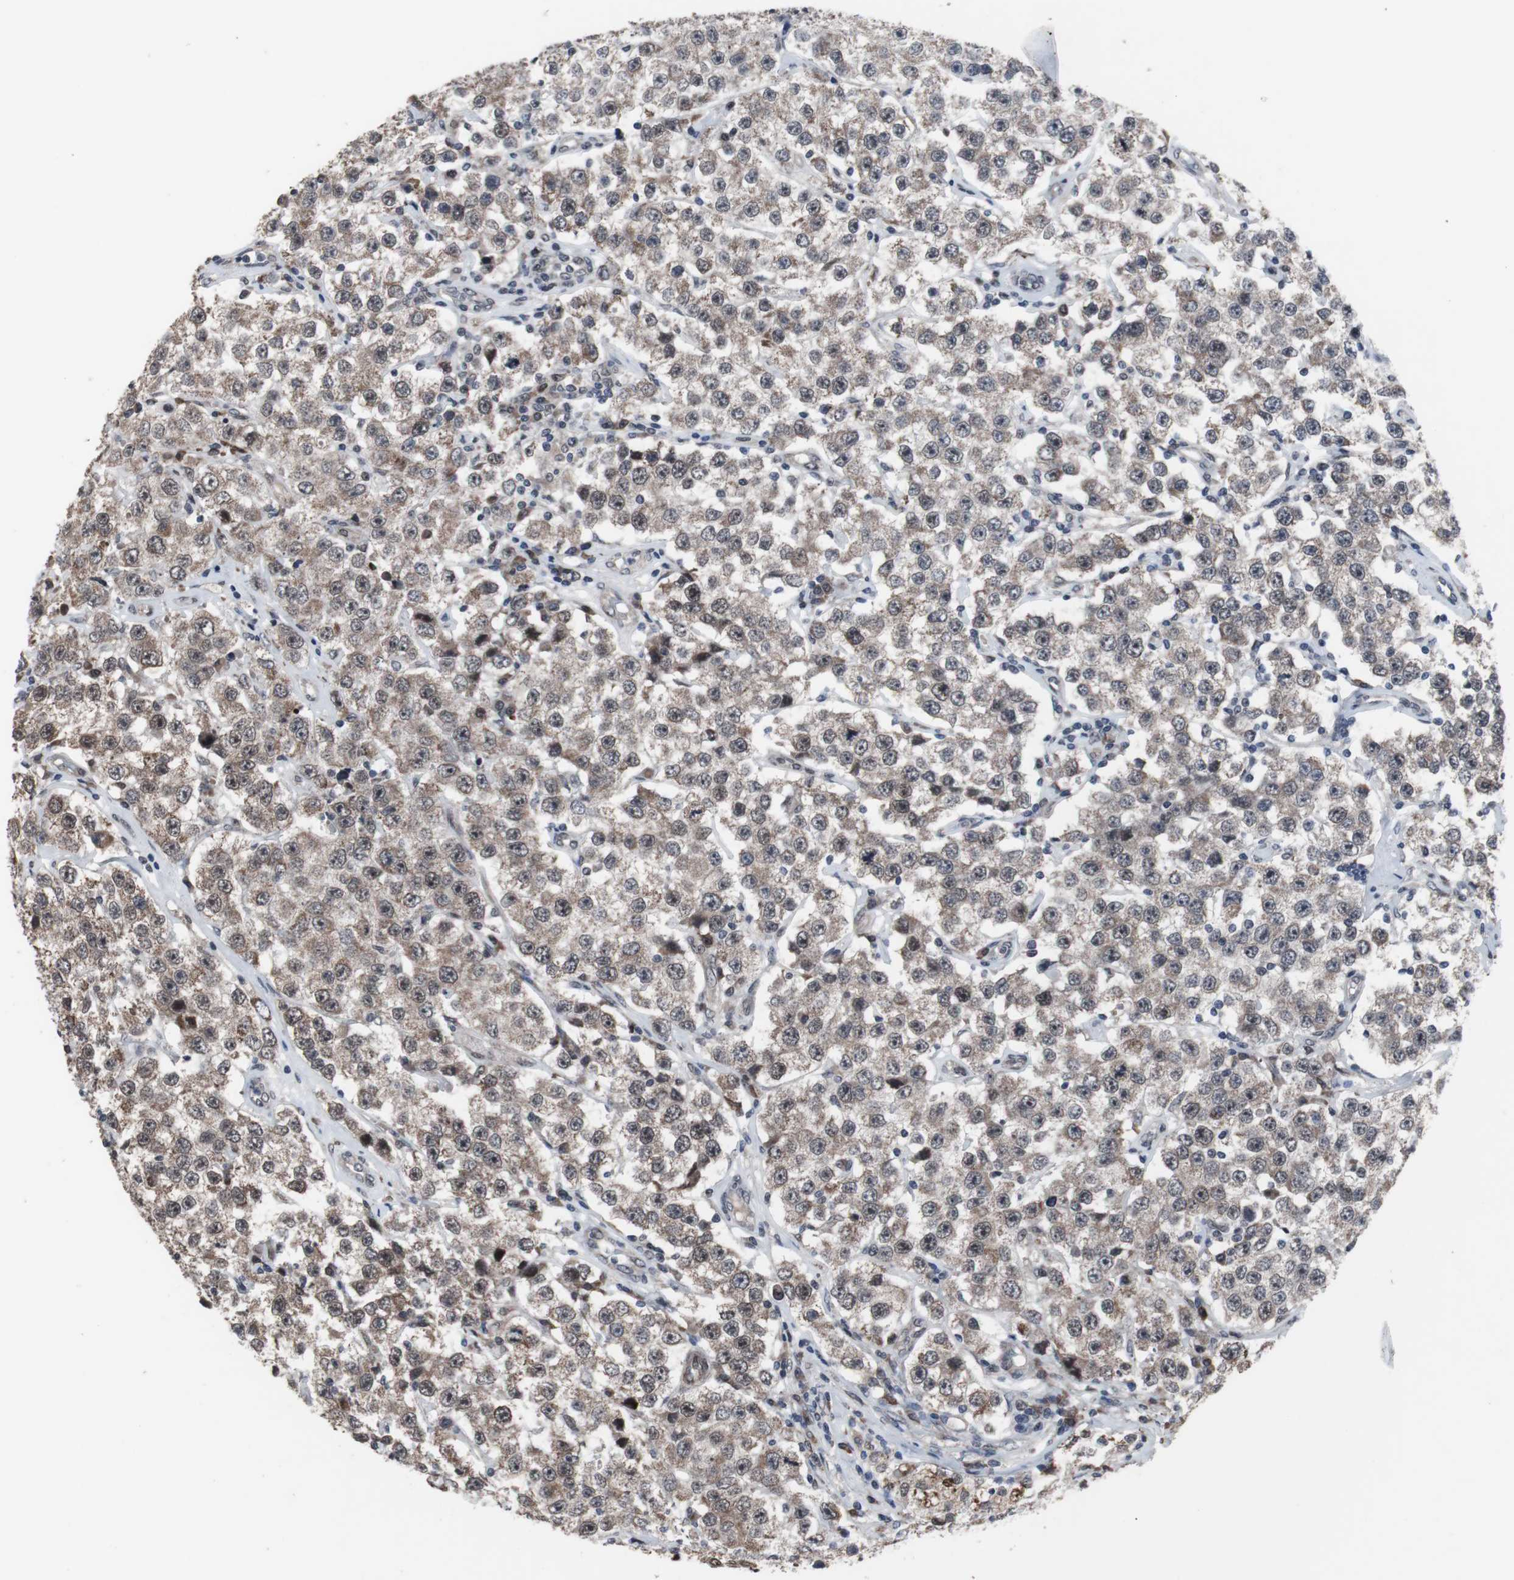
{"staining": {"intensity": "weak", "quantity": ">75%", "location": "cytoplasmic/membranous,nuclear"}, "tissue": "testis cancer", "cell_type": "Tumor cells", "image_type": "cancer", "snomed": [{"axis": "morphology", "description": "Seminoma, NOS"}, {"axis": "topography", "description": "Testis"}], "caption": "Immunohistochemical staining of human seminoma (testis) reveals weak cytoplasmic/membranous and nuclear protein positivity in approximately >75% of tumor cells.", "gene": "GTF2F2", "patient": {"sex": "male", "age": 52}}